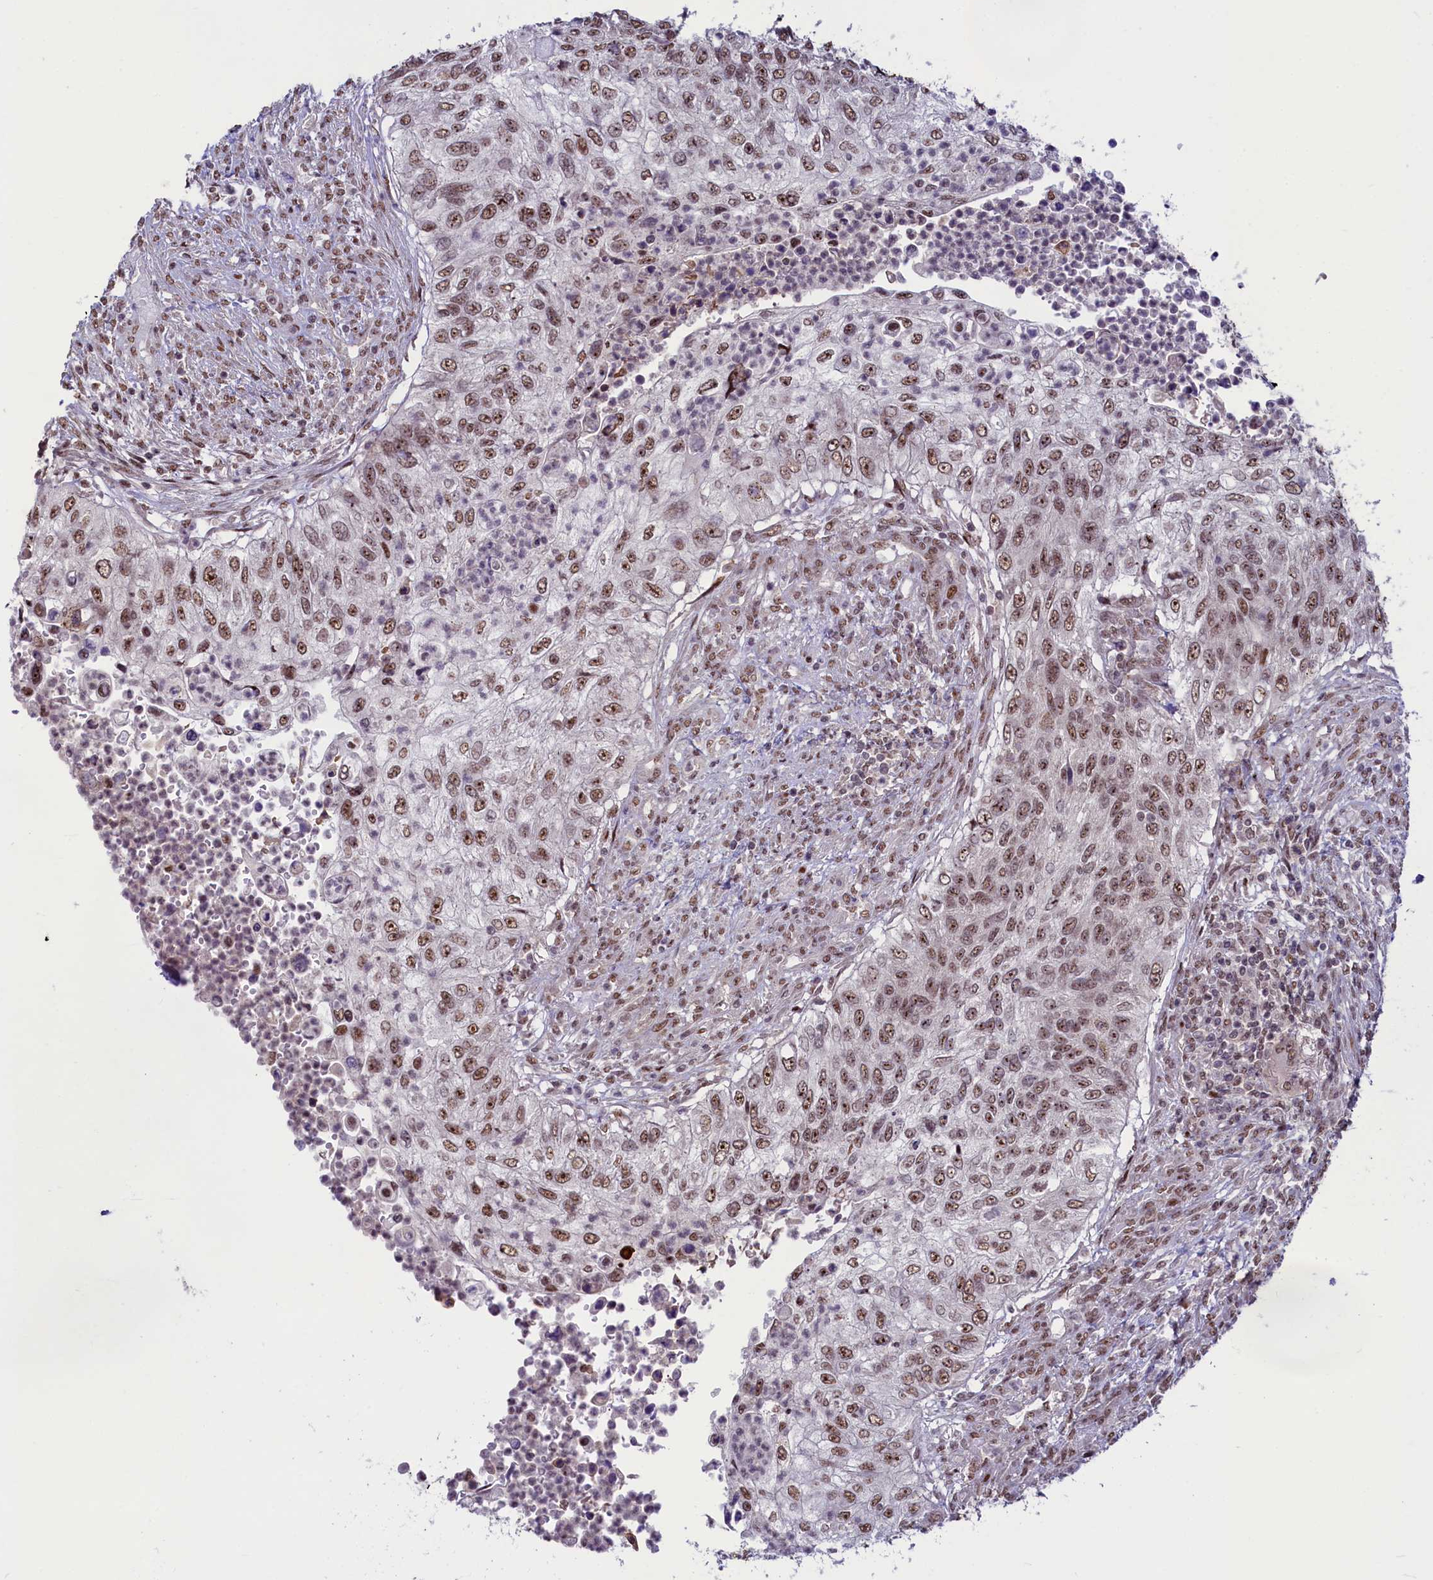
{"staining": {"intensity": "moderate", "quantity": ">75%", "location": "nuclear"}, "tissue": "urothelial cancer", "cell_type": "Tumor cells", "image_type": "cancer", "snomed": [{"axis": "morphology", "description": "Urothelial carcinoma, High grade"}, {"axis": "topography", "description": "Urinary bladder"}], "caption": "Brown immunohistochemical staining in urothelial cancer displays moderate nuclear staining in about >75% of tumor cells. The protein of interest is shown in brown color, while the nuclei are stained blue.", "gene": "ANKS3", "patient": {"sex": "female", "age": 60}}